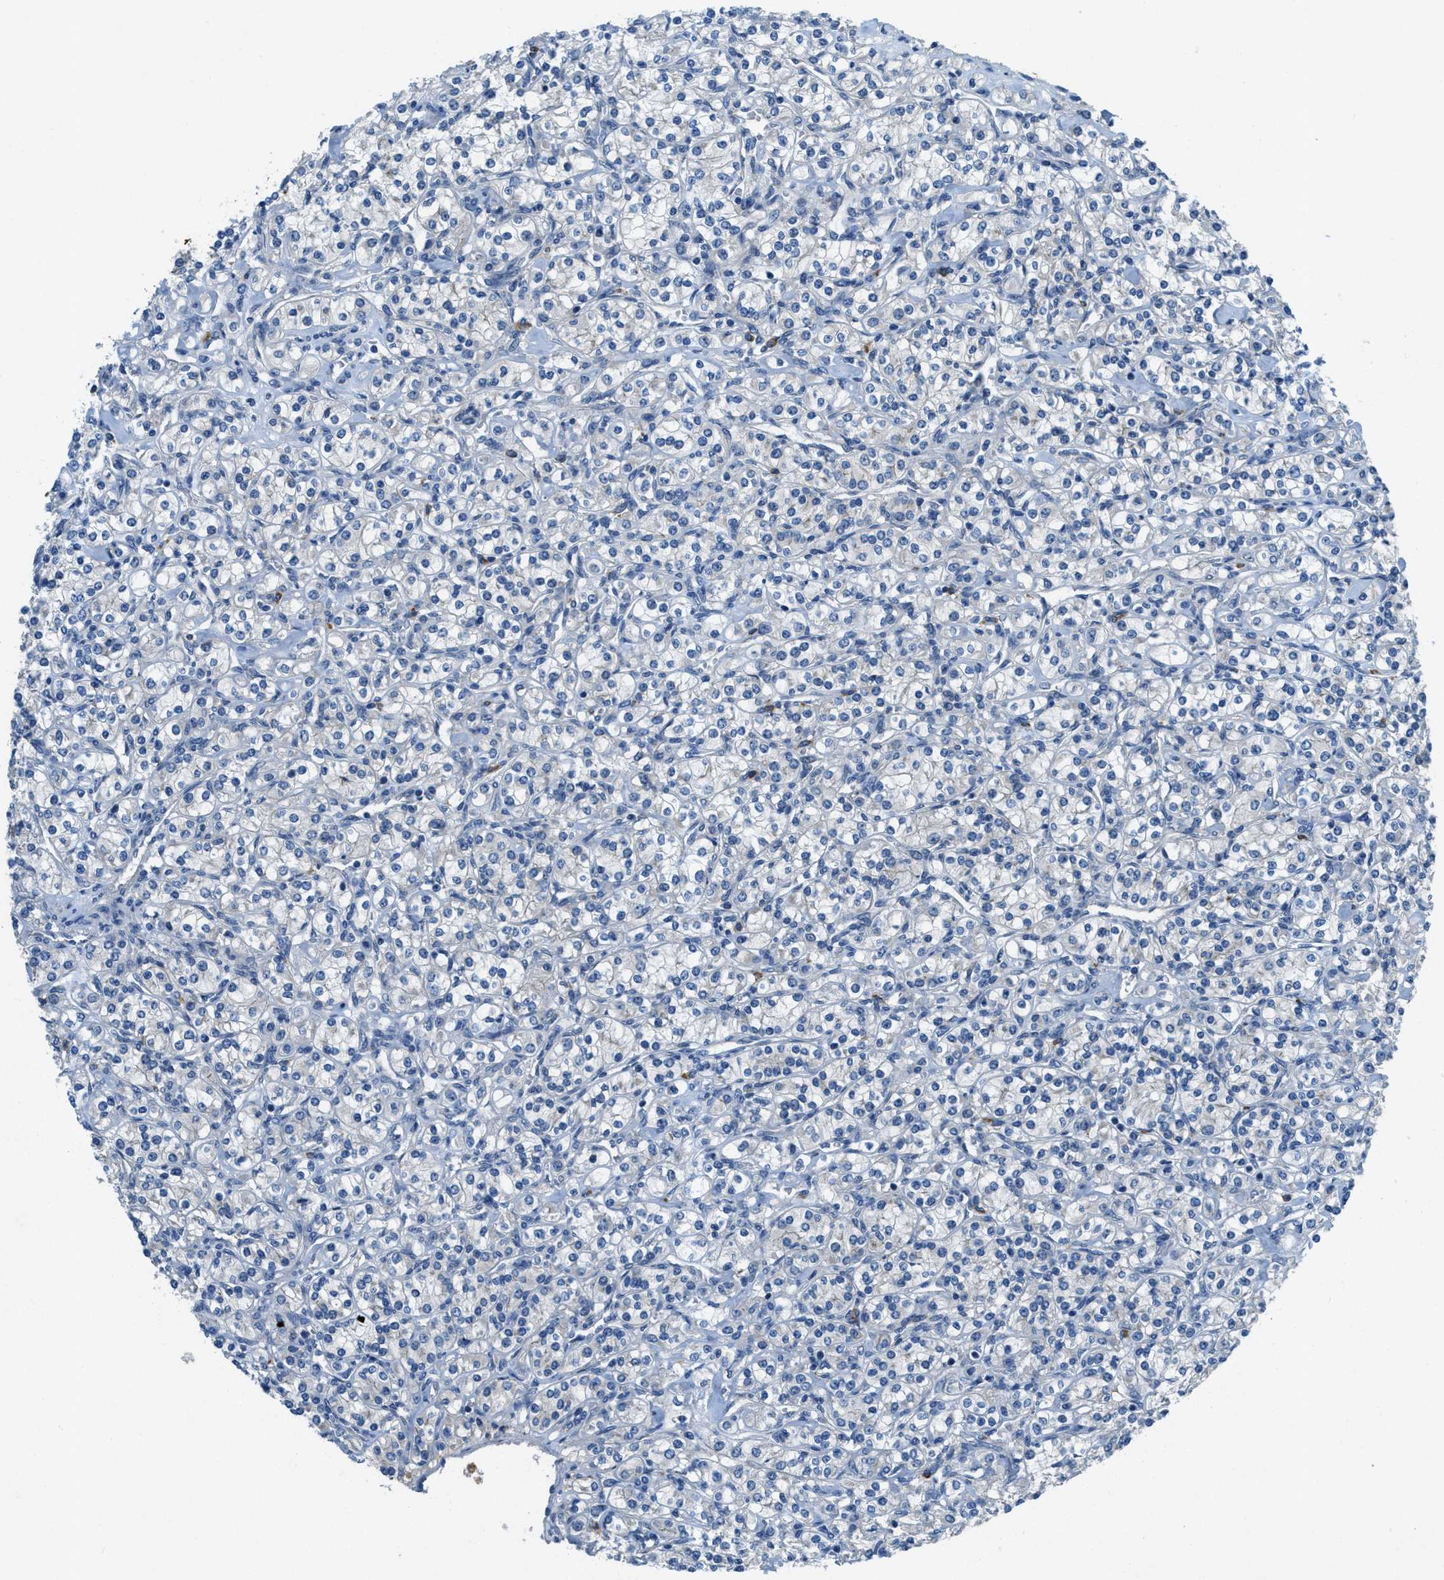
{"staining": {"intensity": "negative", "quantity": "none", "location": "none"}, "tissue": "renal cancer", "cell_type": "Tumor cells", "image_type": "cancer", "snomed": [{"axis": "morphology", "description": "Adenocarcinoma, NOS"}, {"axis": "topography", "description": "Kidney"}], "caption": "IHC micrograph of renal cancer (adenocarcinoma) stained for a protein (brown), which shows no staining in tumor cells.", "gene": "SNX14", "patient": {"sex": "male", "age": 77}}